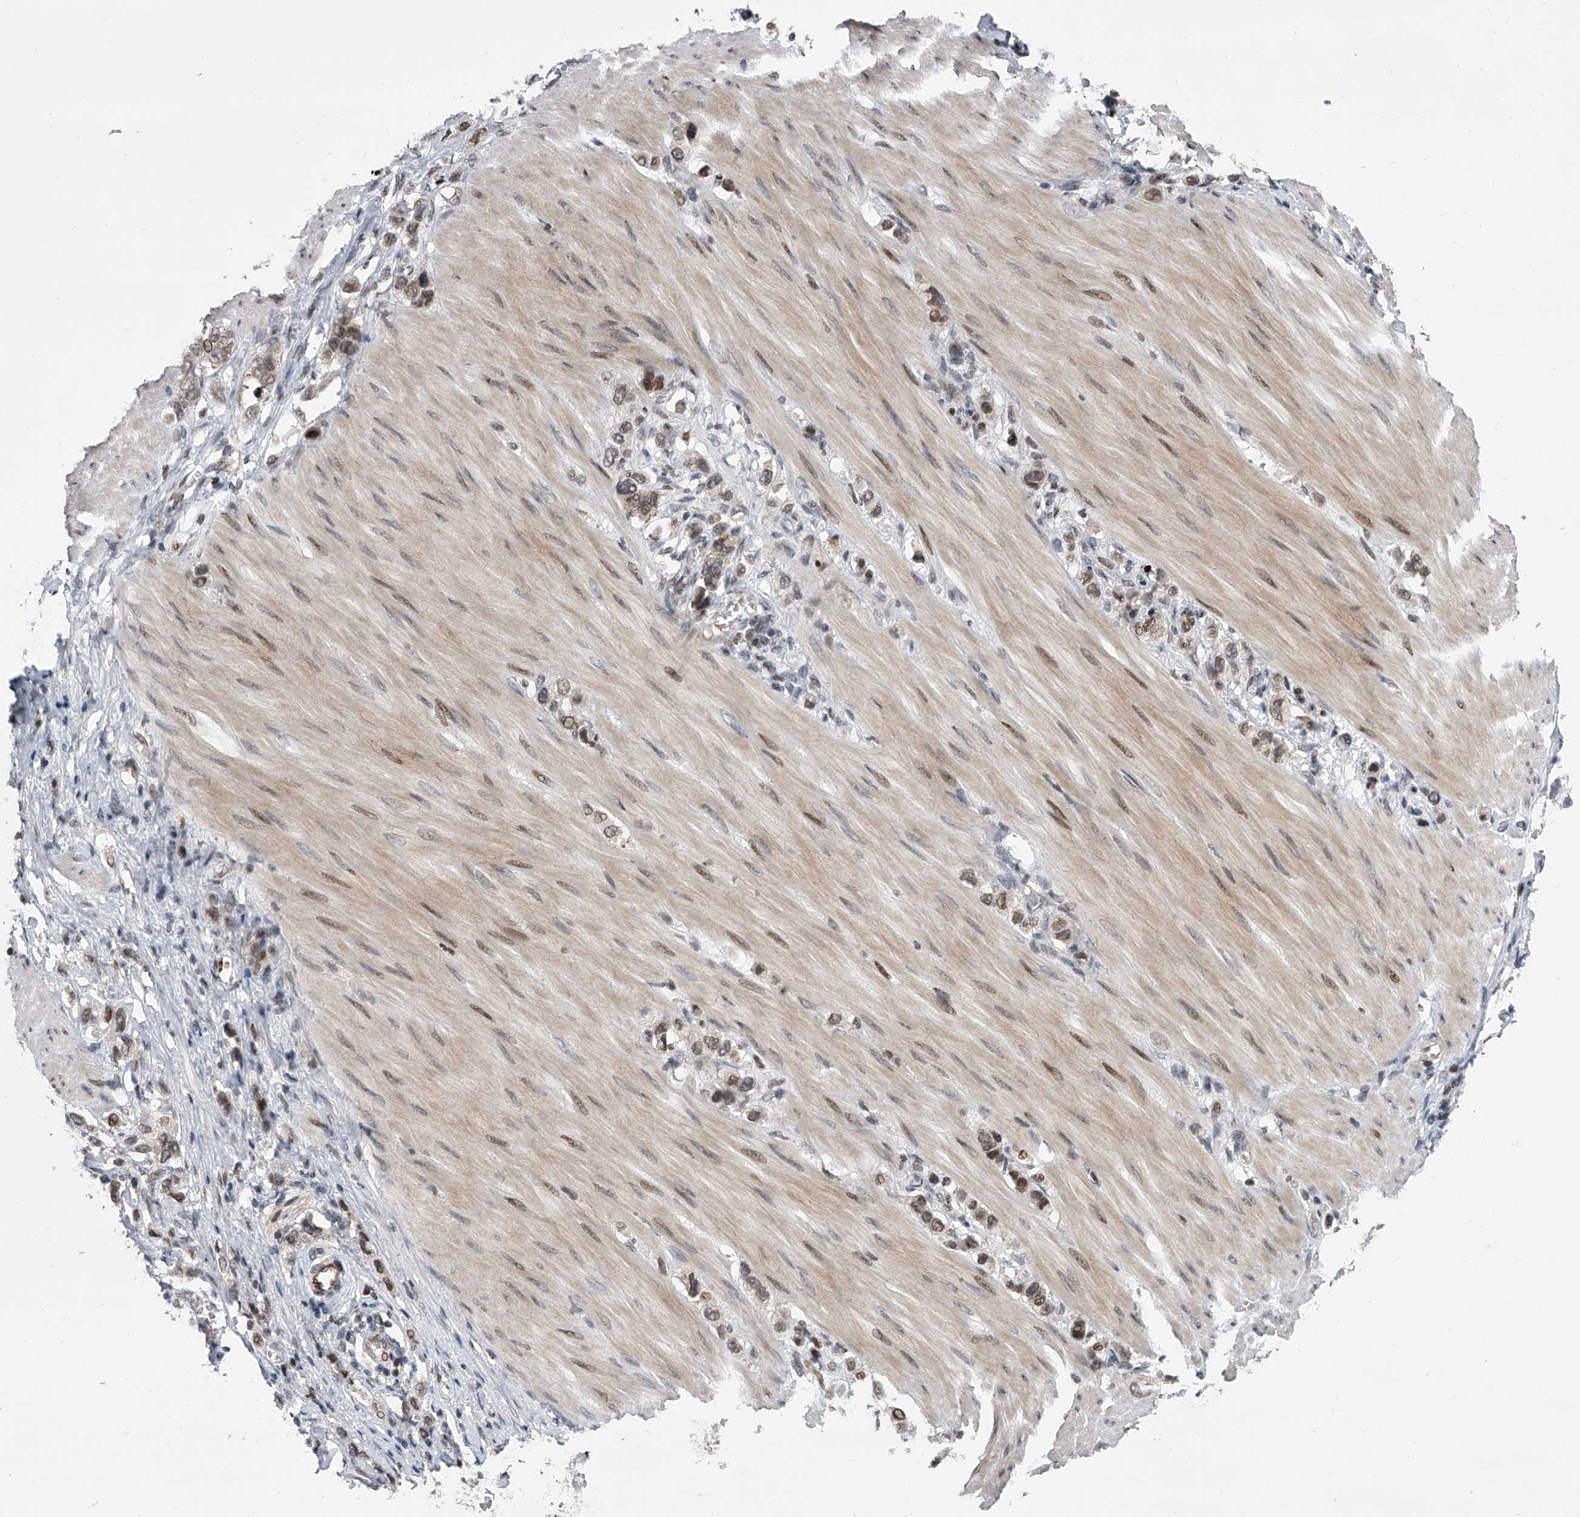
{"staining": {"intensity": "weak", "quantity": "25%-75%", "location": "nuclear"}, "tissue": "stomach cancer", "cell_type": "Tumor cells", "image_type": "cancer", "snomed": [{"axis": "morphology", "description": "Adenocarcinoma, NOS"}, {"axis": "topography", "description": "Stomach"}], "caption": "Protein expression analysis of stomach adenocarcinoma demonstrates weak nuclear staining in approximately 25%-75% of tumor cells. (DAB (3,3'-diaminobenzidine) IHC, brown staining for protein, blue staining for nuclei).", "gene": "ZNF426", "patient": {"sex": "female", "age": 65}}